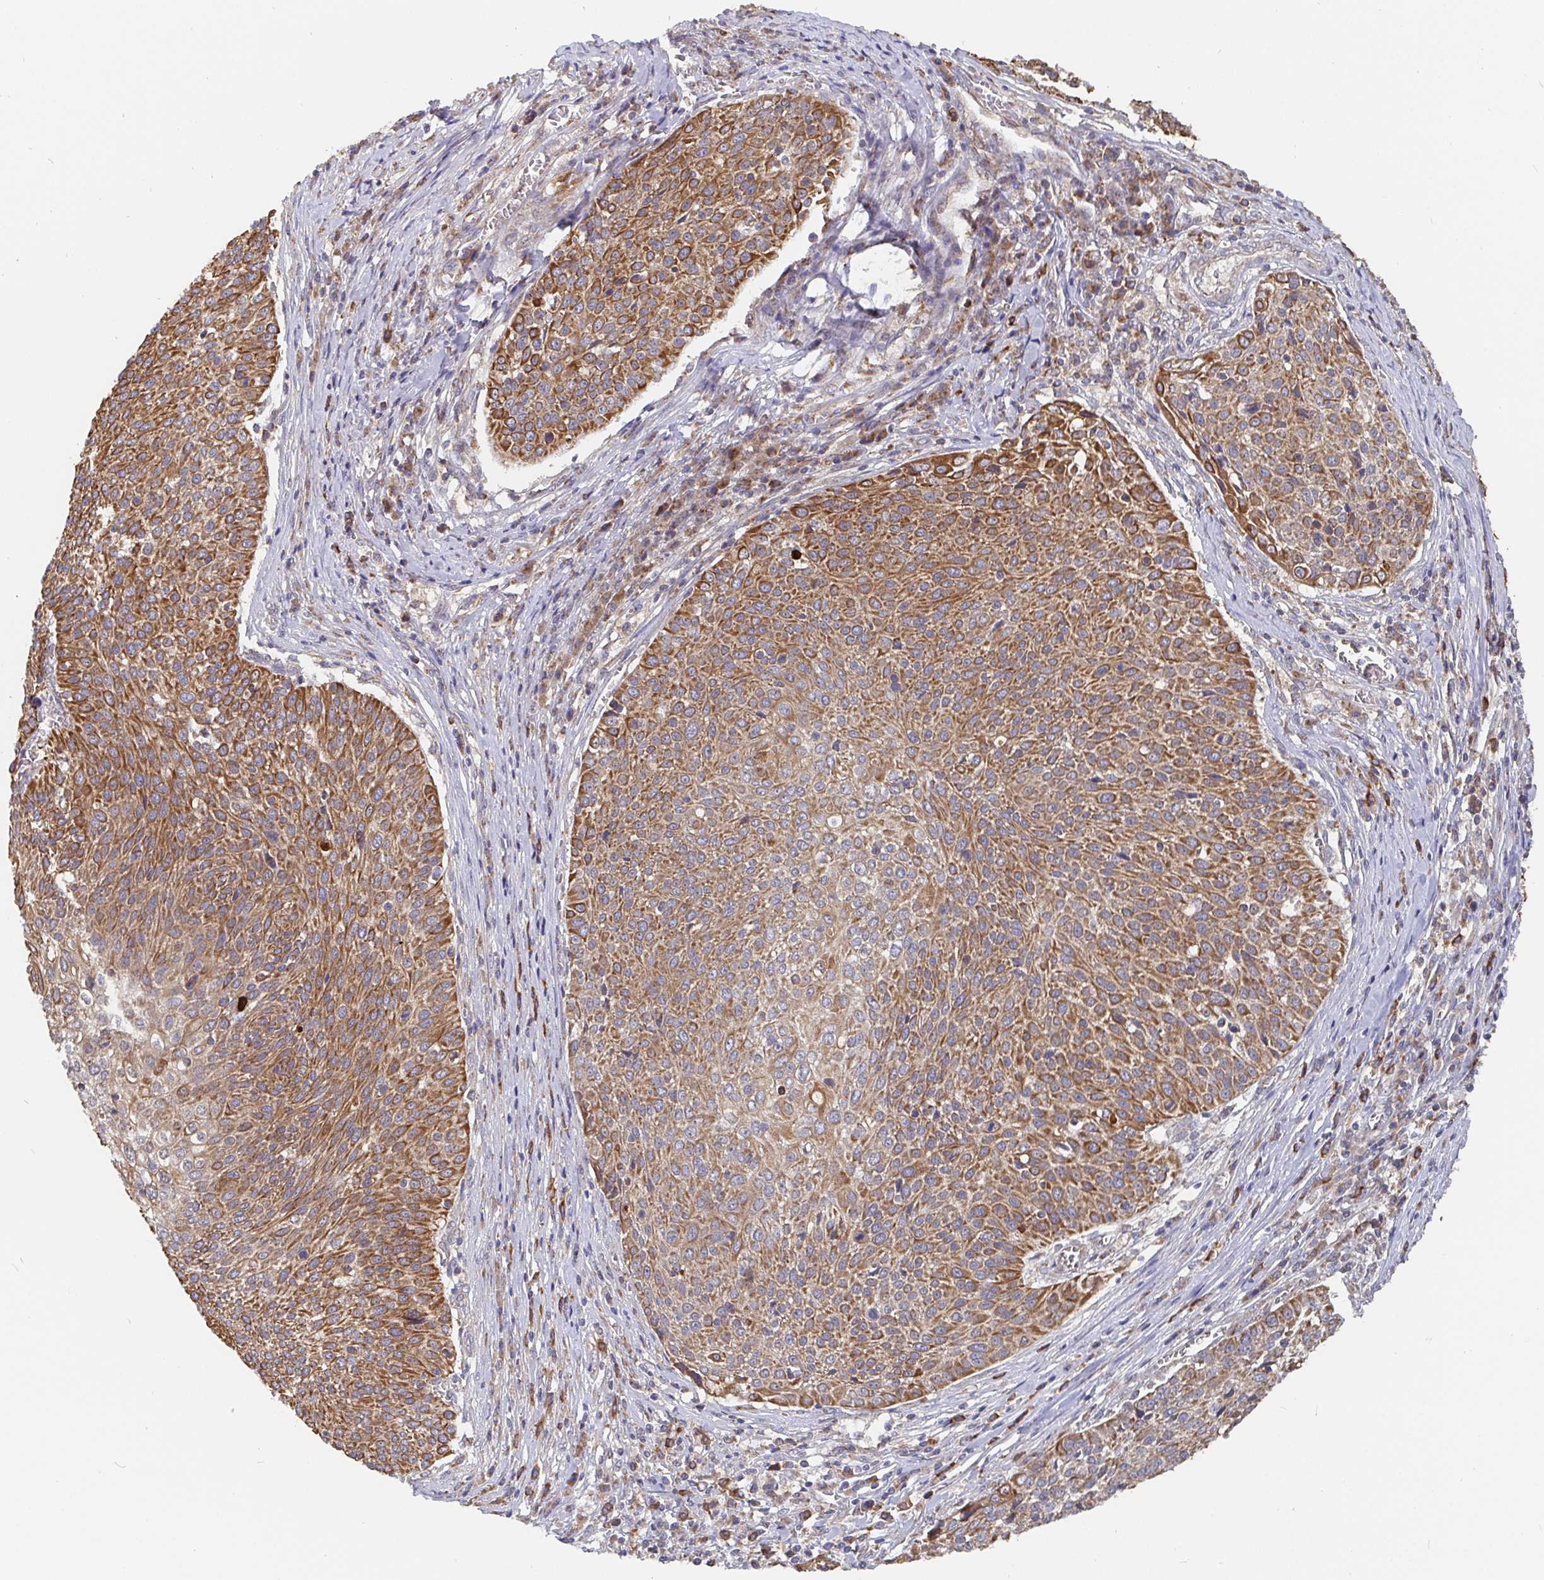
{"staining": {"intensity": "moderate", "quantity": ">75%", "location": "cytoplasmic/membranous"}, "tissue": "cervical cancer", "cell_type": "Tumor cells", "image_type": "cancer", "snomed": [{"axis": "morphology", "description": "Squamous cell carcinoma, NOS"}, {"axis": "topography", "description": "Cervix"}], "caption": "Moderate cytoplasmic/membranous positivity for a protein is appreciated in about >75% of tumor cells of cervical cancer using immunohistochemistry (IHC).", "gene": "PDF", "patient": {"sex": "female", "age": 31}}